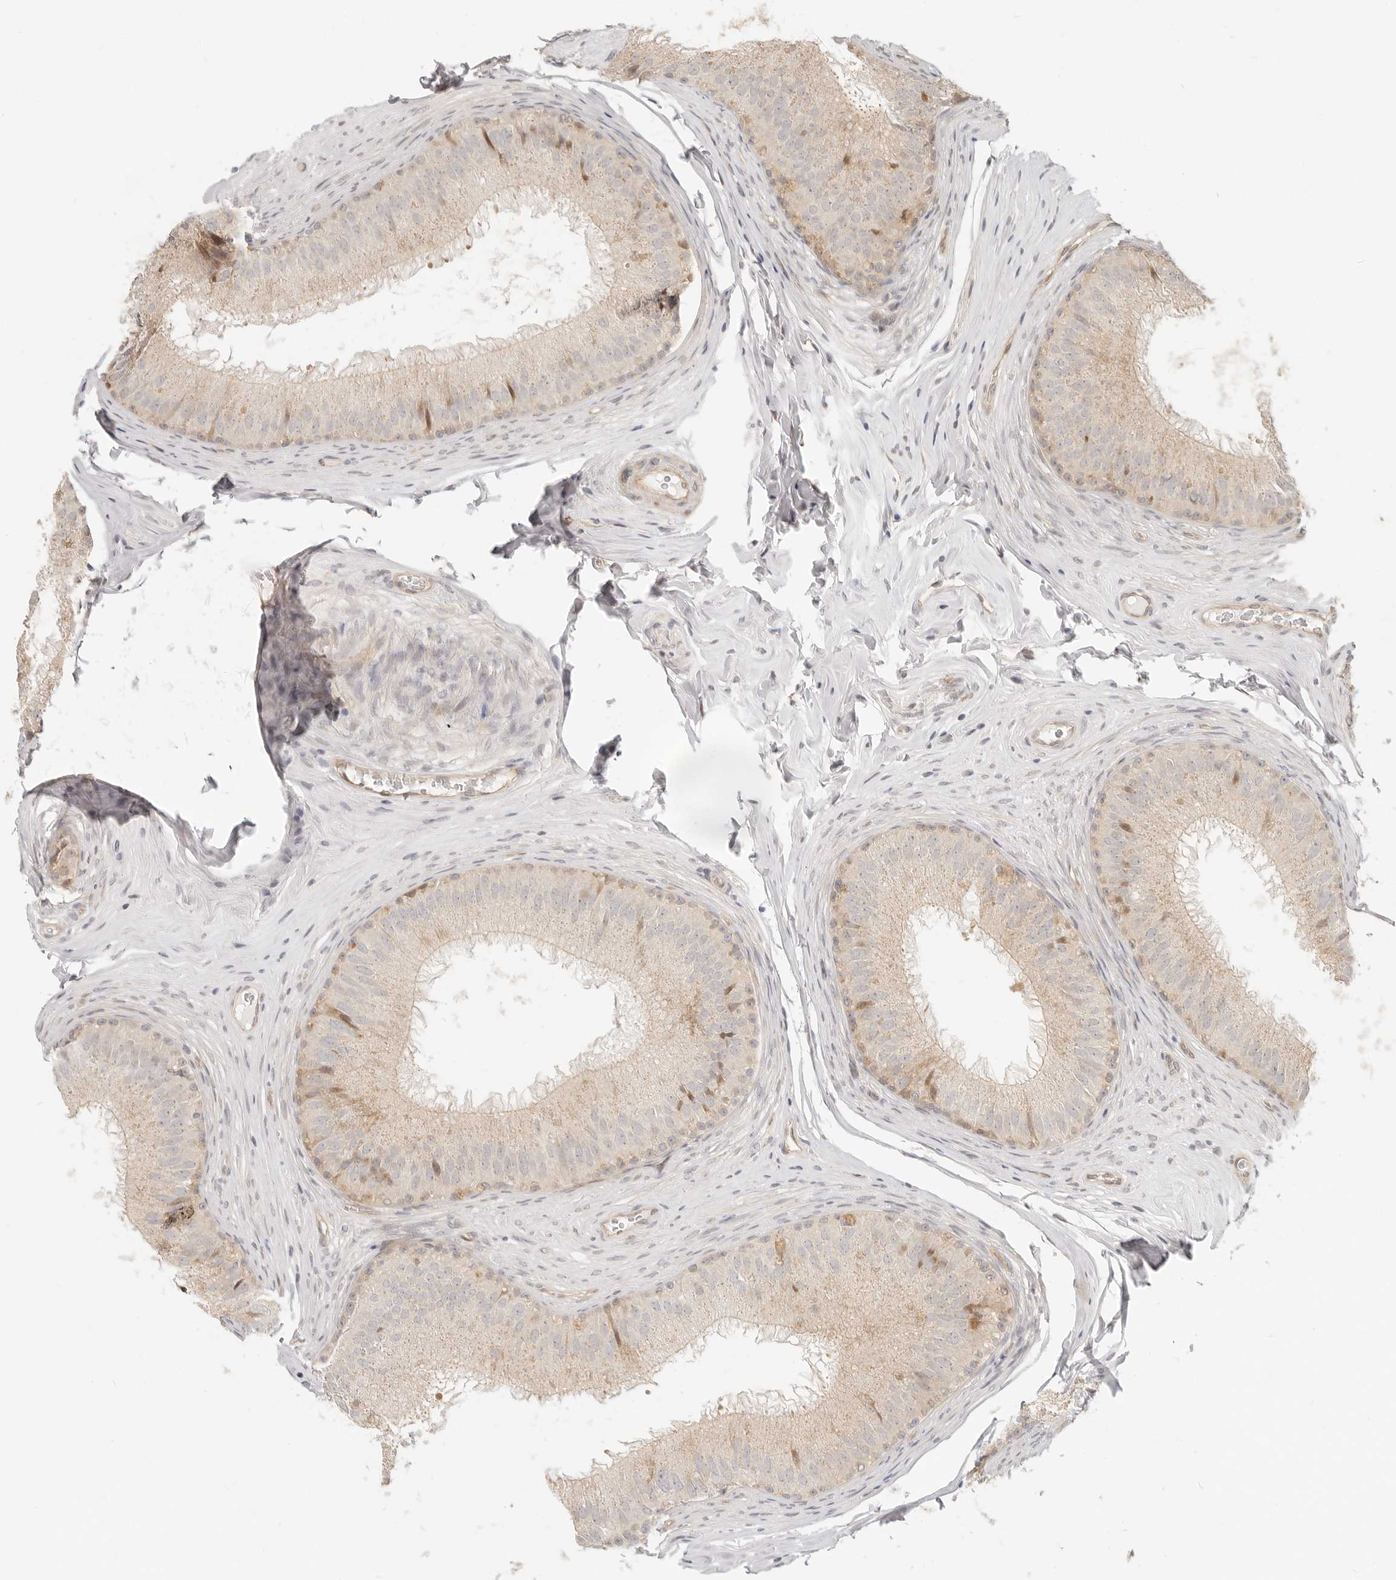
{"staining": {"intensity": "moderate", "quantity": "<25%", "location": "nuclear"}, "tissue": "epididymis", "cell_type": "Glandular cells", "image_type": "normal", "snomed": [{"axis": "morphology", "description": "Normal tissue, NOS"}, {"axis": "topography", "description": "Epididymis"}], "caption": "A low amount of moderate nuclear expression is present in about <25% of glandular cells in normal epididymis.", "gene": "TUFT1", "patient": {"sex": "male", "age": 32}}